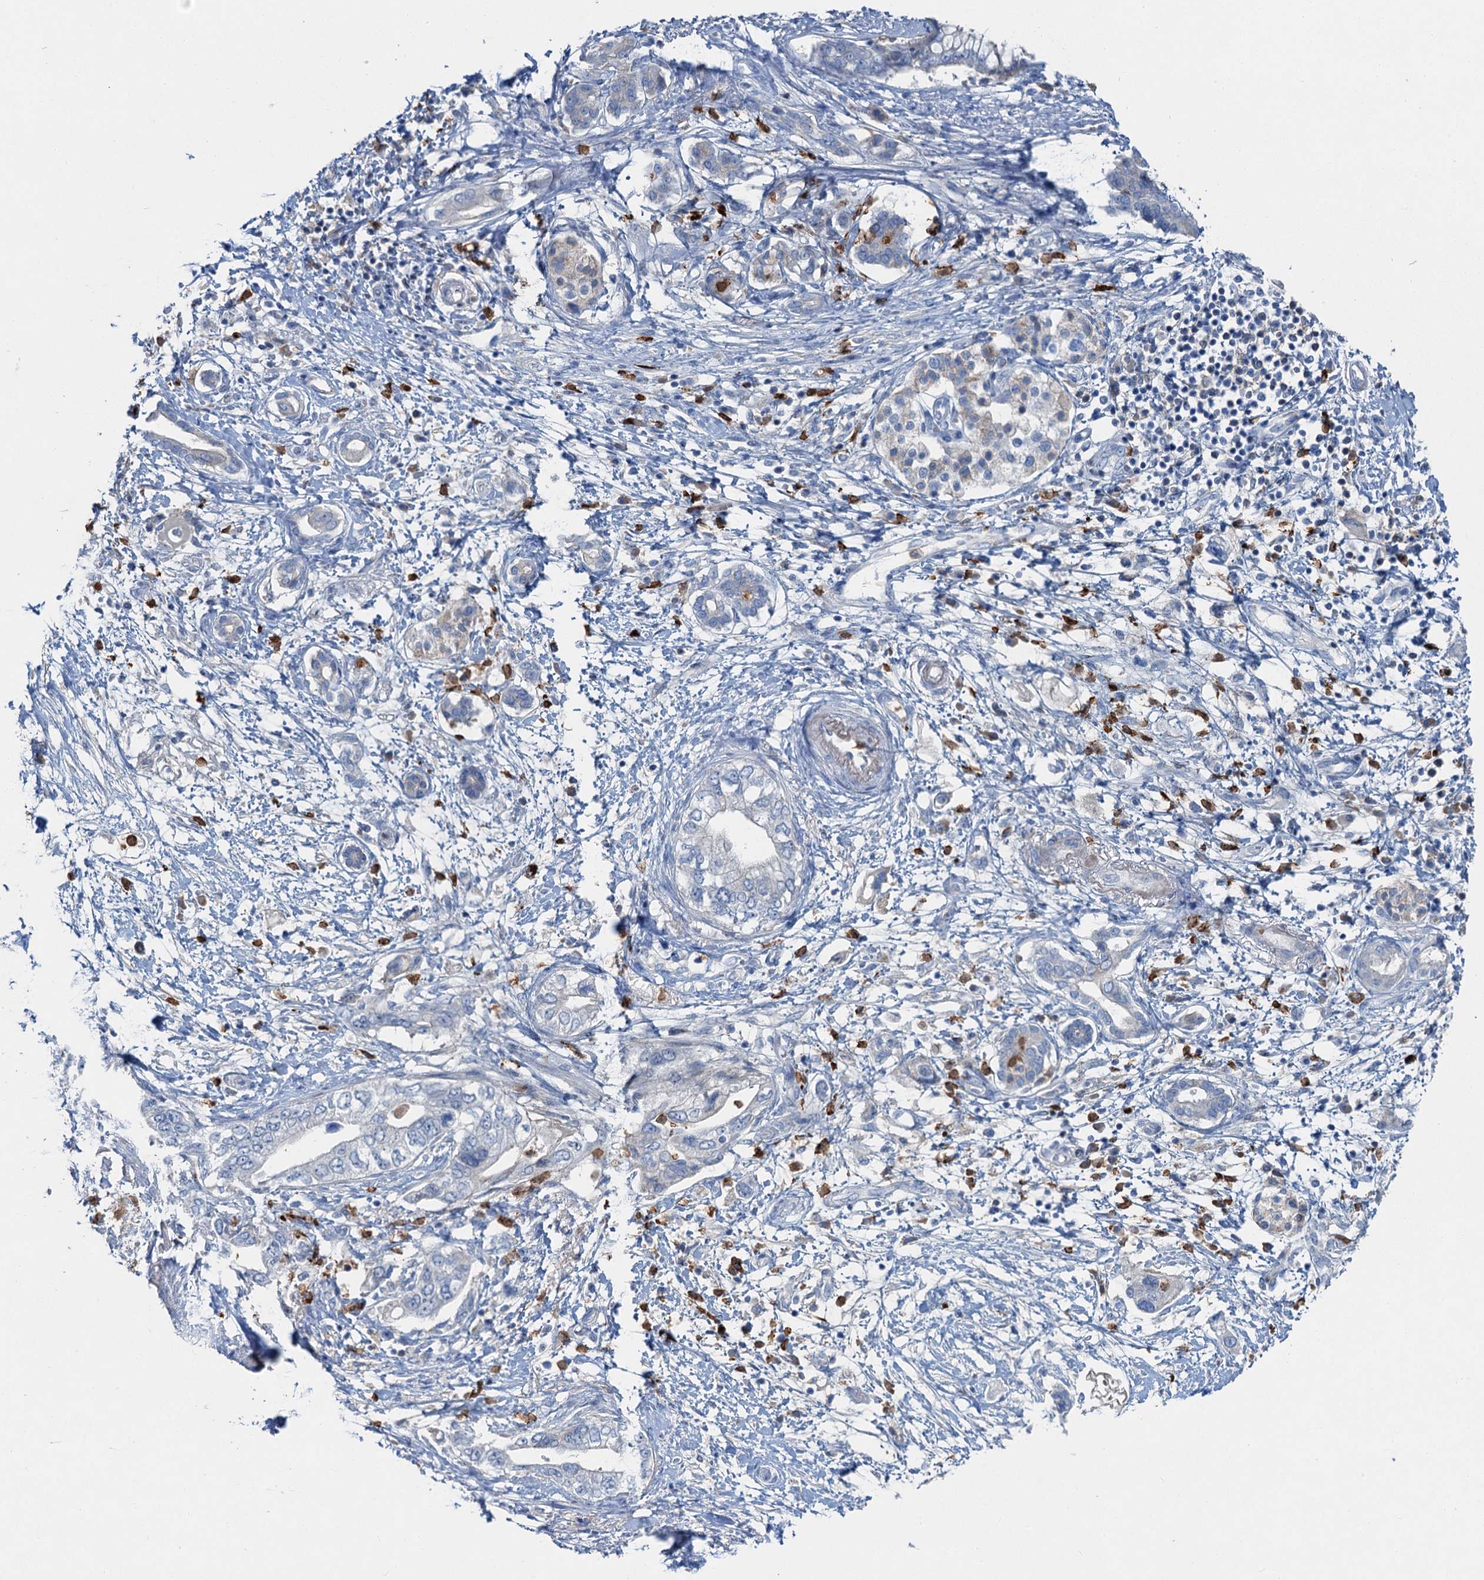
{"staining": {"intensity": "negative", "quantity": "none", "location": "none"}, "tissue": "pancreatic cancer", "cell_type": "Tumor cells", "image_type": "cancer", "snomed": [{"axis": "morphology", "description": "Adenocarcinoma, NOS"}, {"axis": "topography", "description": "Pancreas"}], "caption": "An IHC micrograph of pancreatic adenocarcinoma is shown. There is no staining in tumor cells of pancreatic adenocarcinoma.", "gene": "OTOA", "patient": {"sex": "female", "age": 73}}